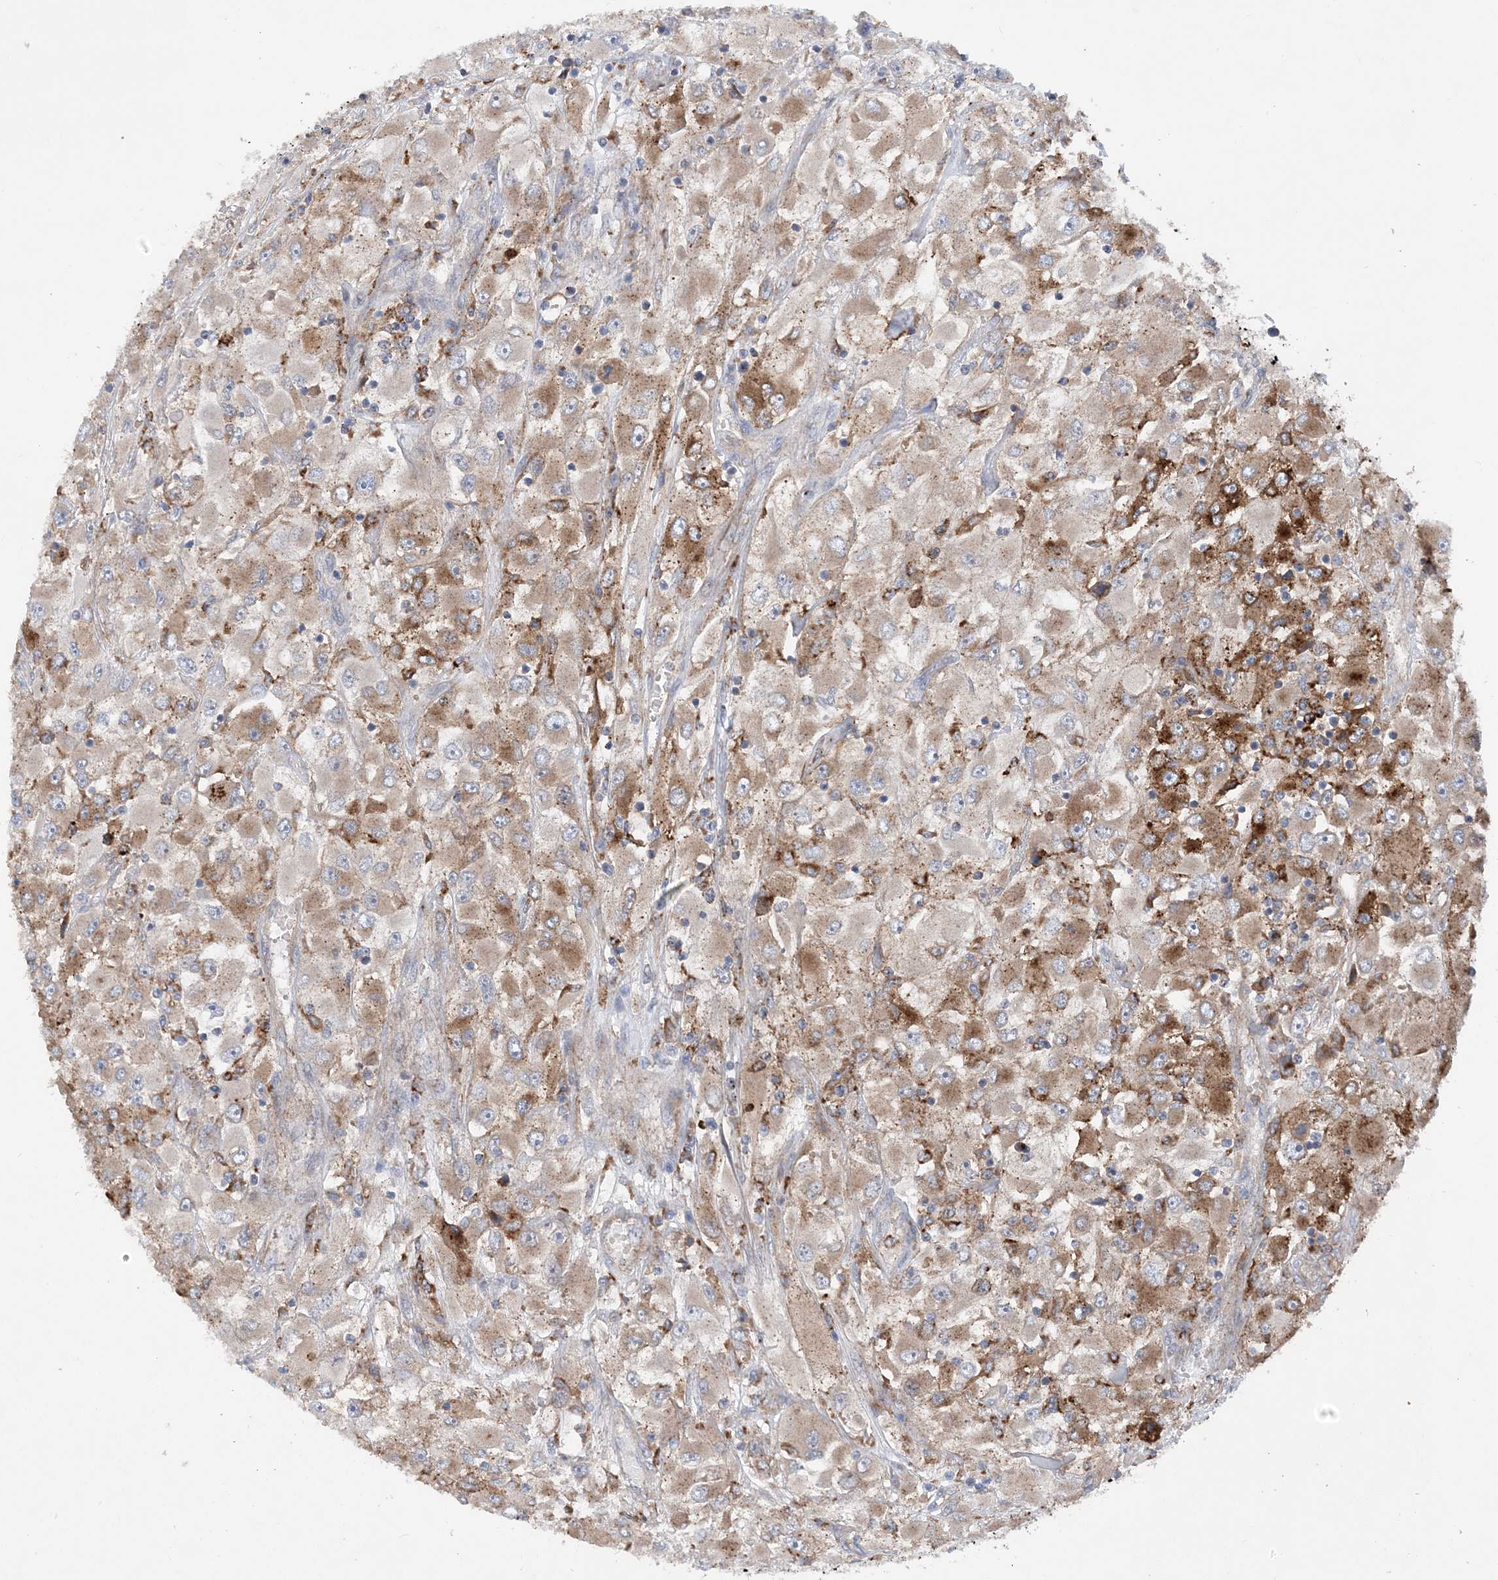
{"staining": {"intensity": "moderate", "quantity": ">75%", "location": "cytoplasmic/membranous"}, "tissue": "renal cancer", "cell_type": "Tumor cells", "image_type": "cancer", "snomed": [{"axis": "morphology", "description": "Adenocarcinoma, NOS"}, {"axis": "topography", "description": "Kidney"}], "caption": "Protein expression analysis of human renal adenocarcinoma reveals moderate cytoplasmic/membranous positivity in approximately >75% of tumor cells.", "gene": "PTTG1IP", "patient": {"sex": "female", "age": 52}}